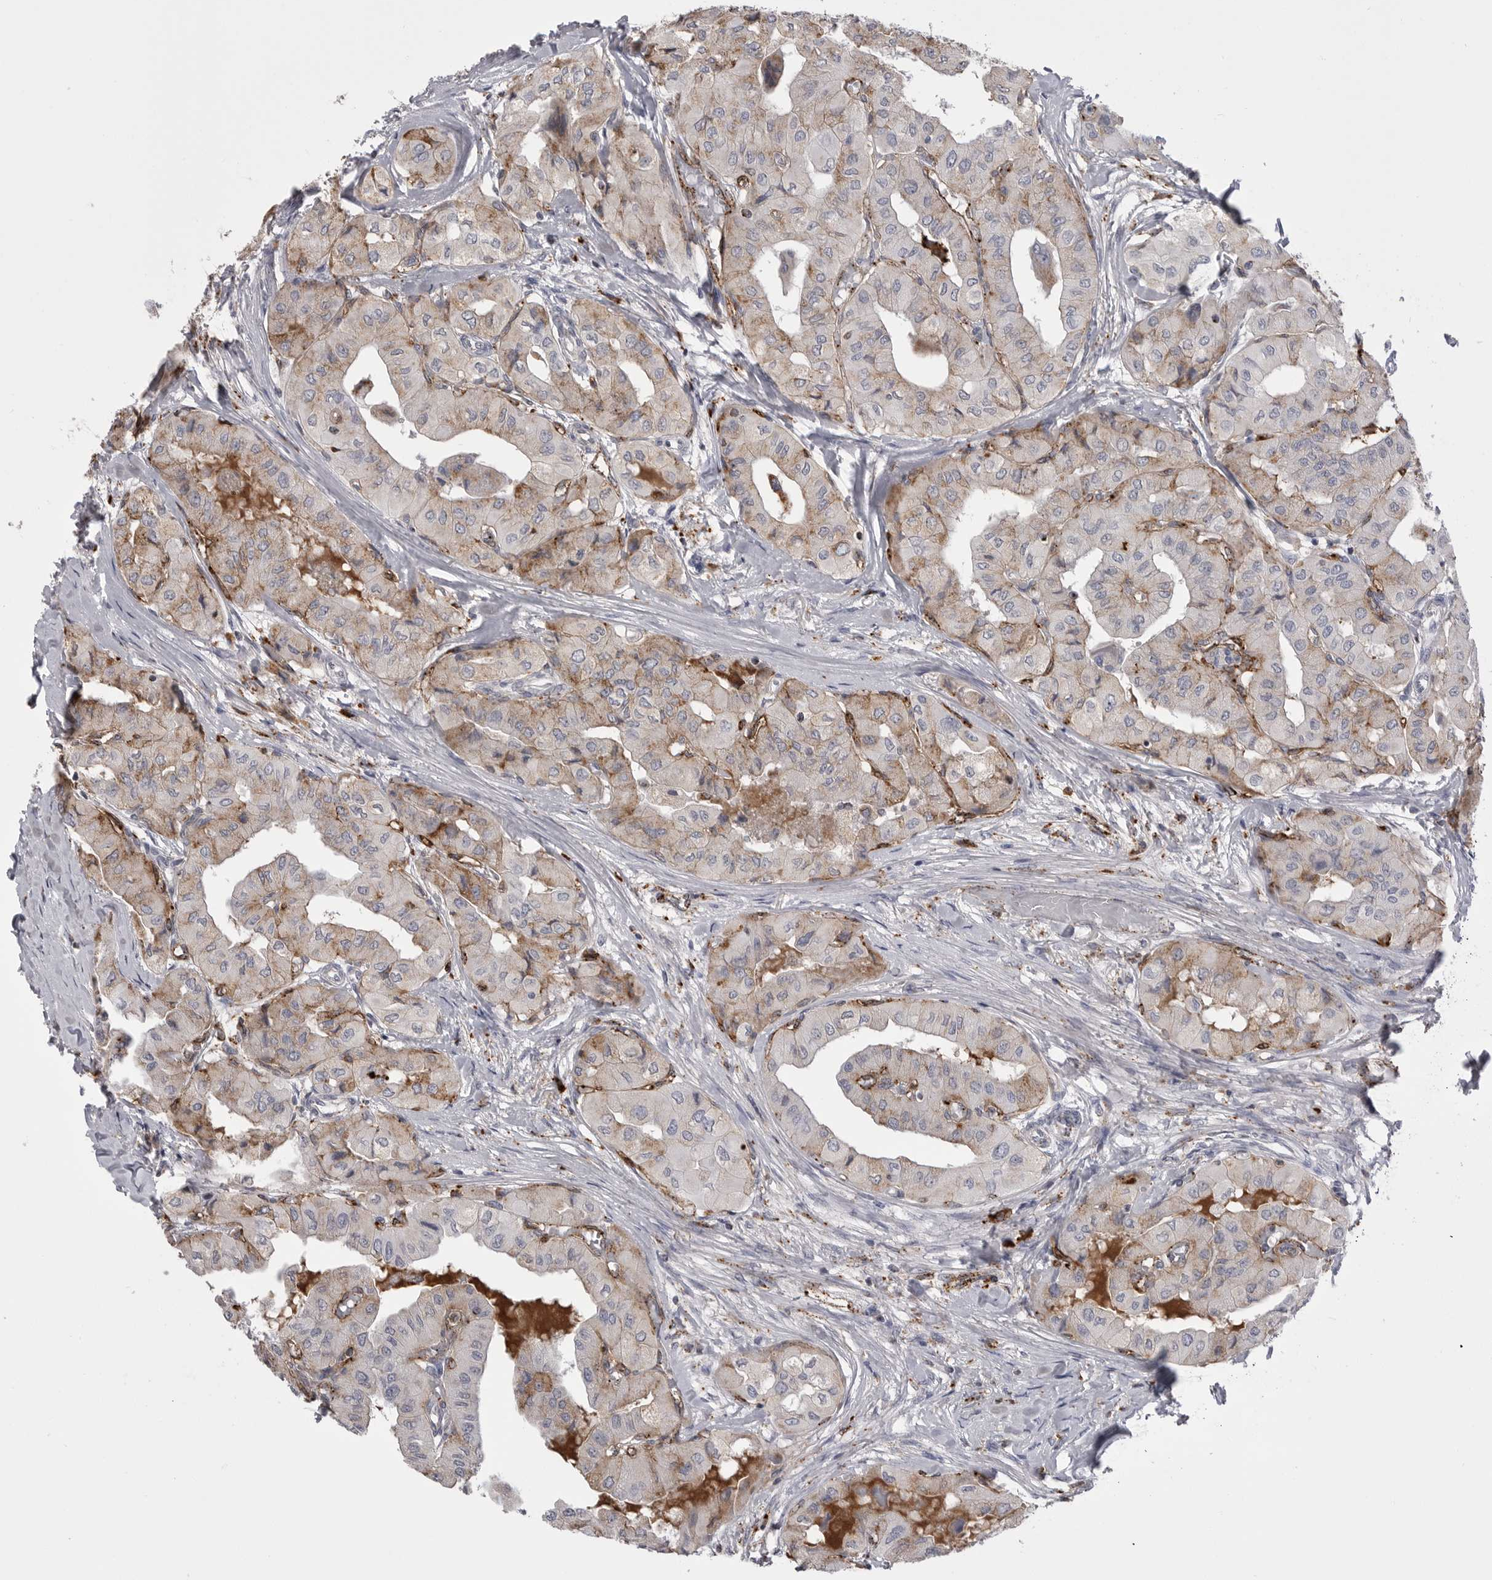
{"staining": {"intensity": "moderate", "quantity": "<25%", "location": "cytoplasmic/membranous"}, "tissue": "thyroid cancer", "cell_type": "Tumor cells", "image_type": "cancer", "snomed": [{"axis": "morphology", "description": "Papillary adenocarcinoma, NOS"}, {"axis": "topography", "description": "Thyroid gland"}], "caption": "A low amount of moderate cytoplasmic/membranous positivity is appreciated in approximately <25% of tumor cells in papillary adenocarcinoma (thyroid) tissue. (Stains: DAB (3,3'-diaminobenzidine) in brown, nuclei in blue, Microscopy: brightfield microscopy at high magnification).", "gene": "PSPN", "patient": {"sex": "female", "age": 59}}